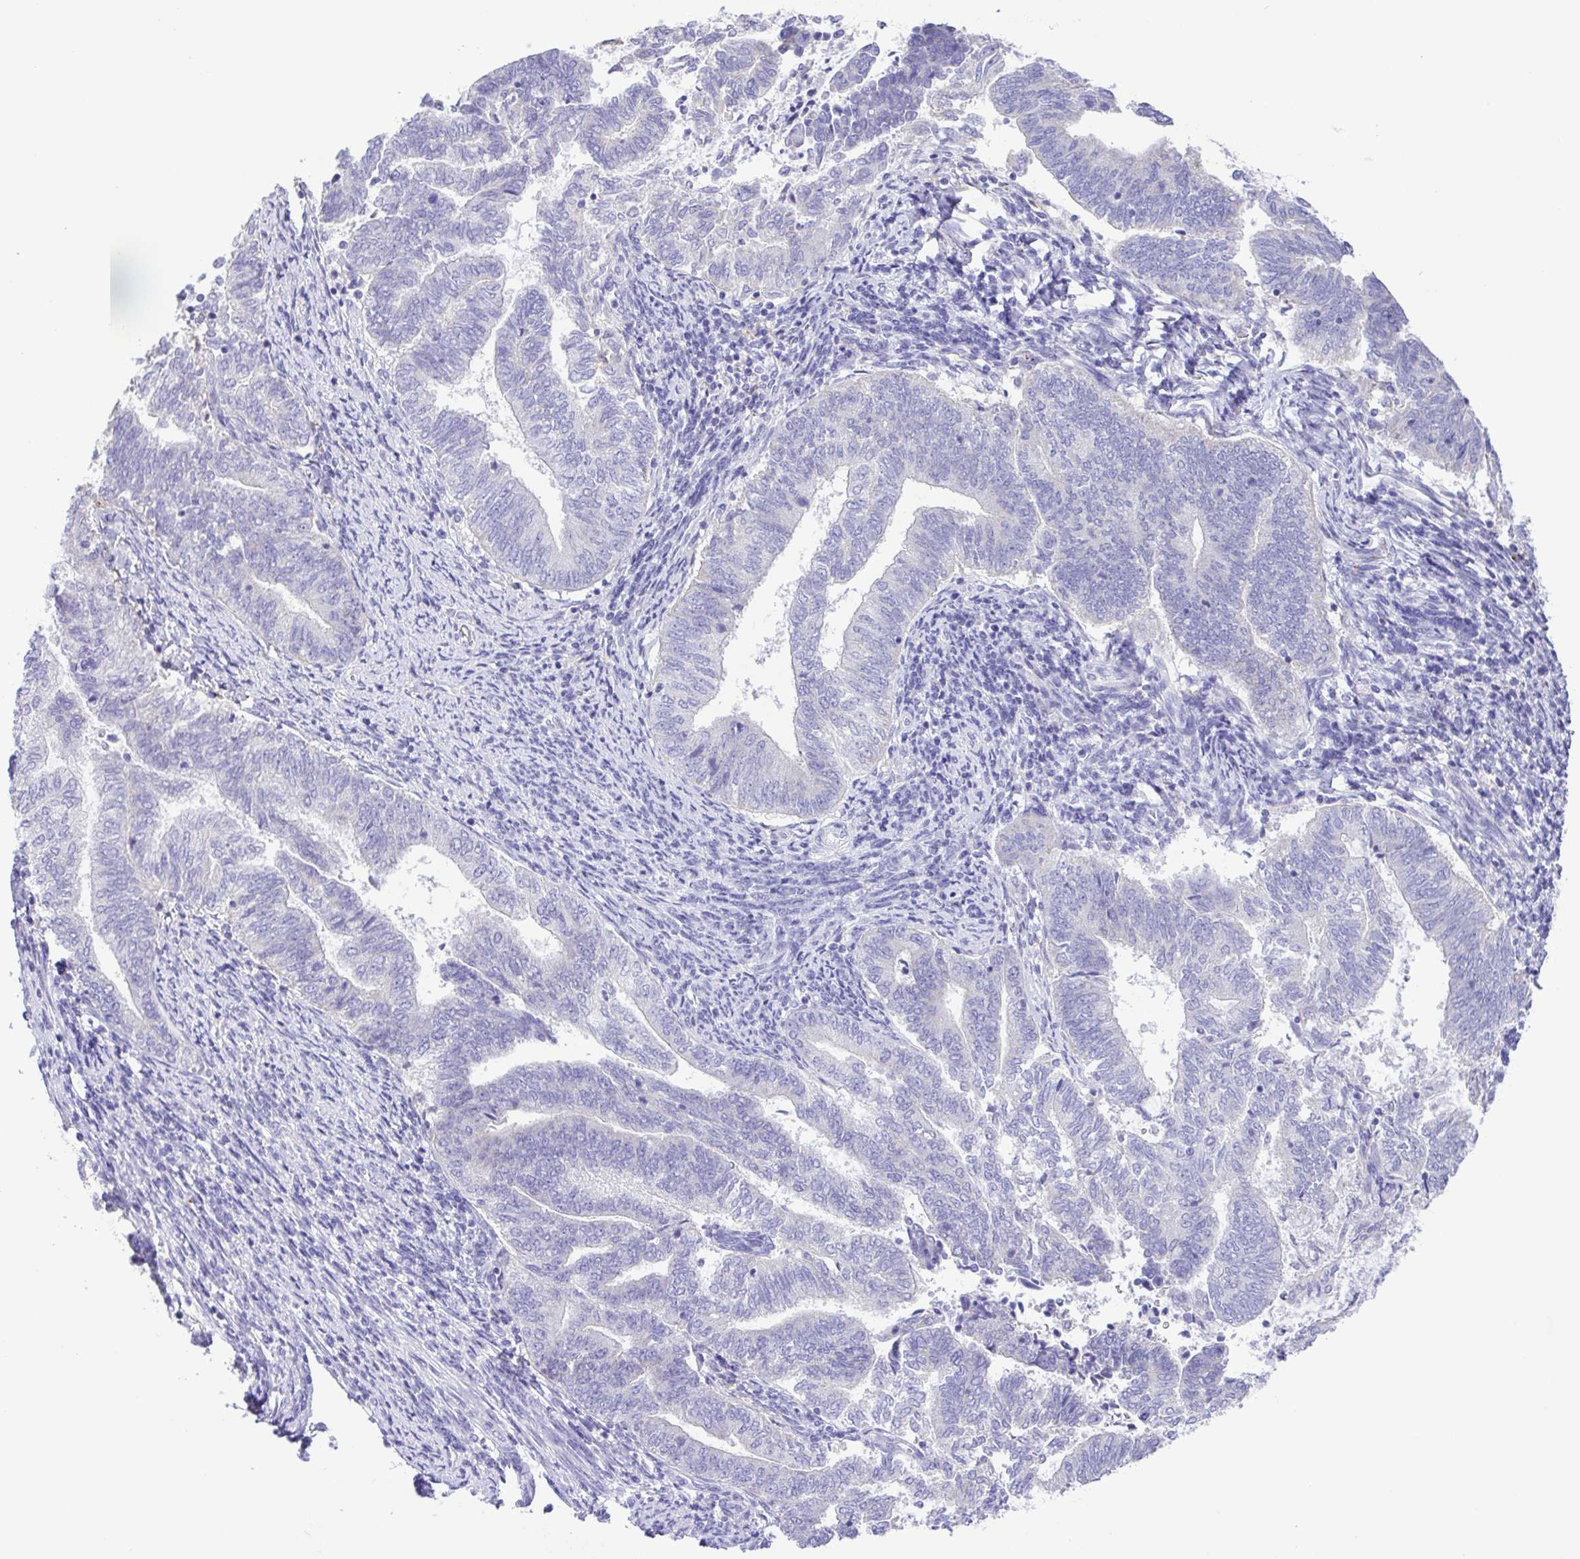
{"staining": {"intensity": "negative", "quantity": "none", "location": "none"}, "tissue": "endometrial cancer", "cell_type": "Tumor cells", "image_type": "cancer", "snomed": [{"axis": "morphology", "description": "Adenocarcinoma, NOS"}, {"axis": "topography", "description": "Endometrium"}], "caption": "There is no significant expression in tumor cells of endometrial cancer. (DAB immunohistochemistry with hematoxylin counter stain).", "gene": "CD72", "patient": {"sex": "female", "age": 65}}